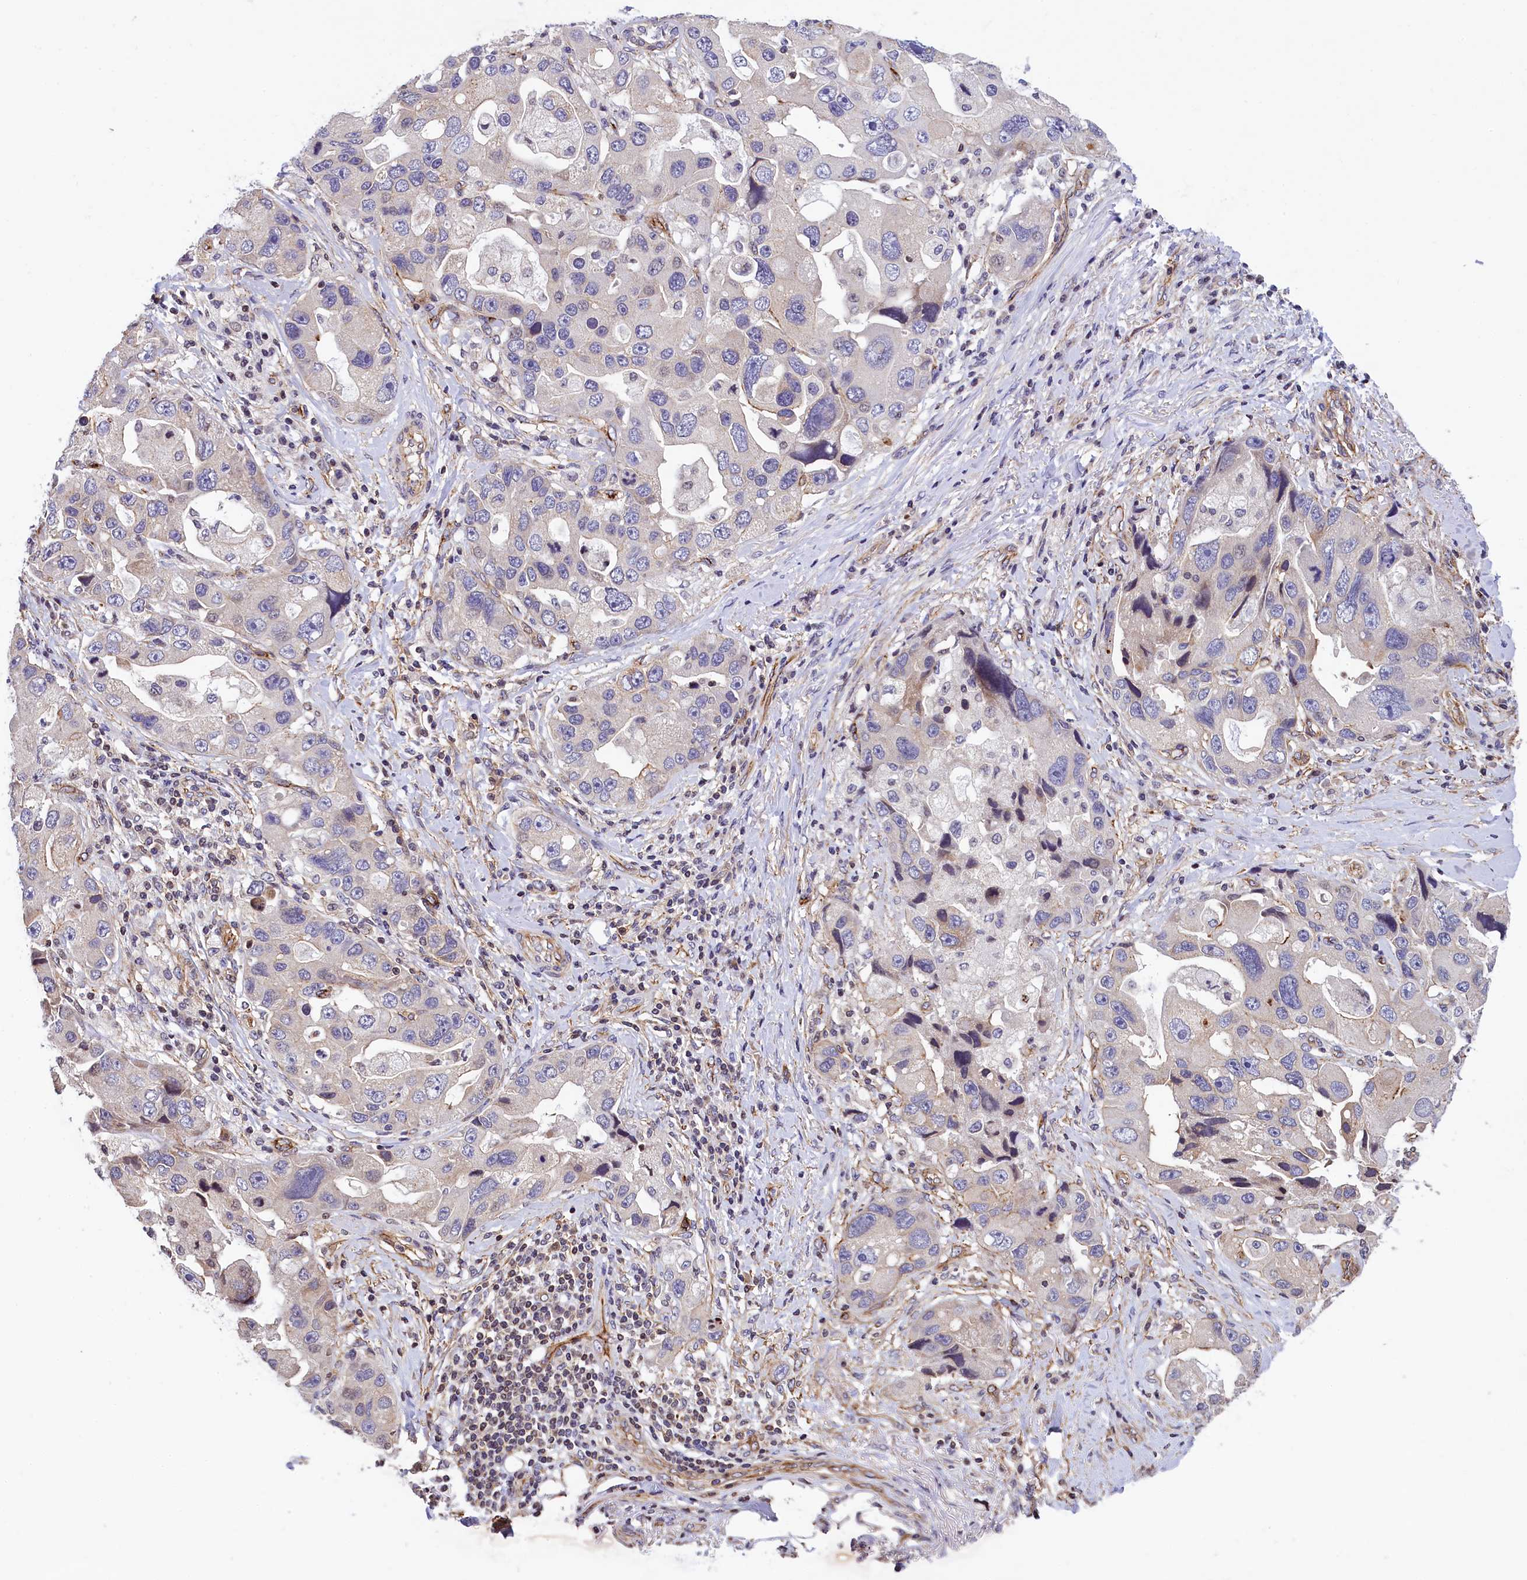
{"staining": {"intensity": "negative", "quantity": "none", "location": "none"}, "tissue": "lung cancer", "cell_type": "Tumor cells", "image_type": "cancer", "snomed": [{"axis": "morphology", "description": "Adenocarcinoma, NOS"}, {"axis": "topography", "description": "Lung"}], "caption": "An immunohistochemistry (IHC) histopathology image of lung adenocarcinoma is shown. There is no staining in tumor cells of lung adenocarcinoma. (DAB (3,3'-diaminobenzidine) IHC visualized using brightfield microscopy, high magnification).", "gene": "ZNF2", "patient": {"sex": "female", "age": 54}}